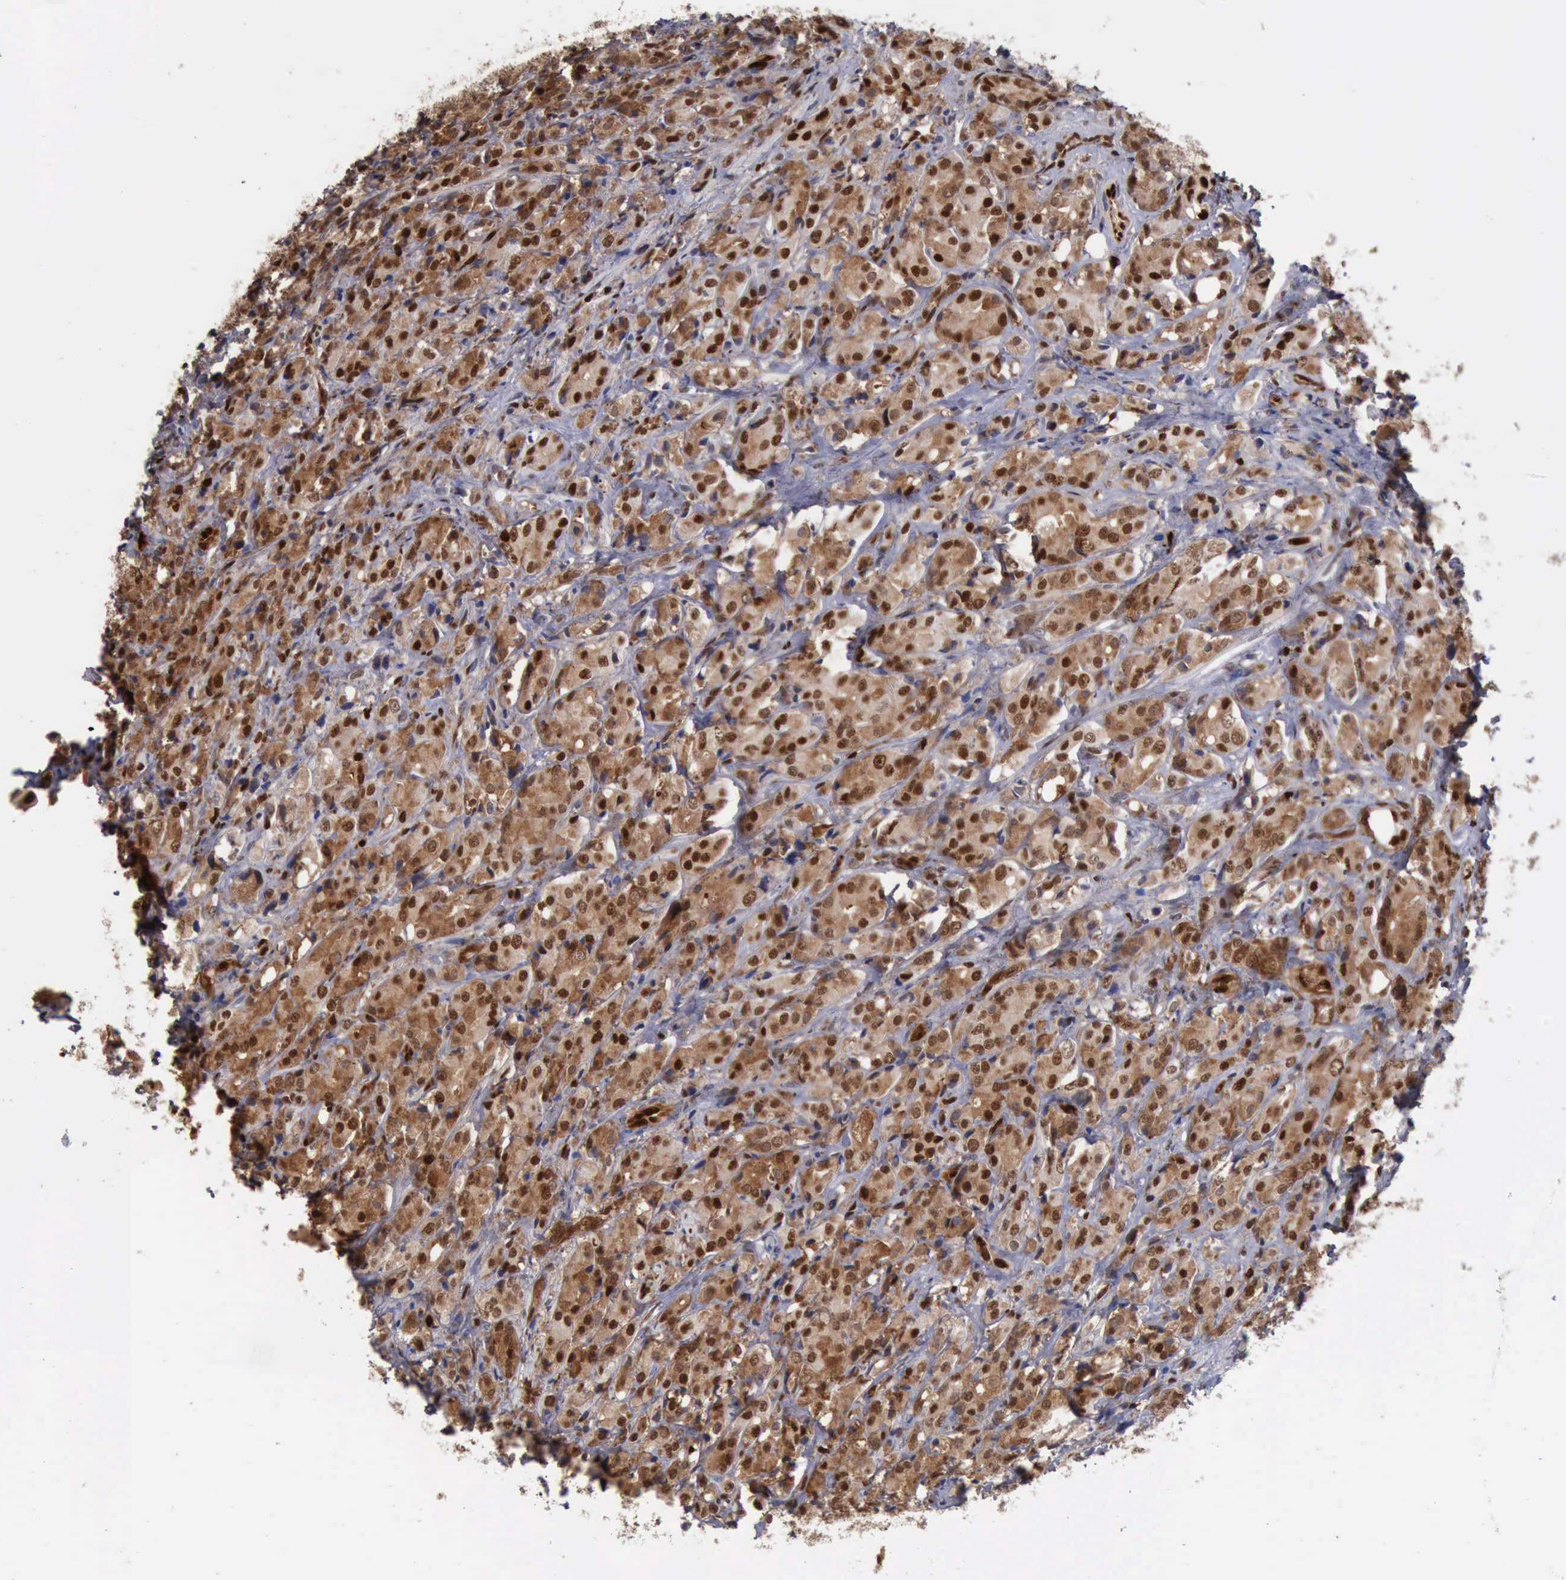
{"staining": {"intensity": "strong", "quantity": ">75%", "location": "cytoplasmic/membranous,nuclear"}, "tissue": "prostate cancer", "cell_type": "Tumor cells", "image_type": "cancer", "snomed": [{"axis": "morphology", "description": "Adenocarcinoma, High grade"}, {"axis": "topography", "description": "Prostate"}], "caption": "A photomicrograph of prostate cancer (high-grade adenocarcinoma) stained for a protein reveals strong cytoplasmic/membranous and nuclear brown staining in tumor cells.", "gene": "PDCD4", "patient": {"sex": "male", "age": 68}}